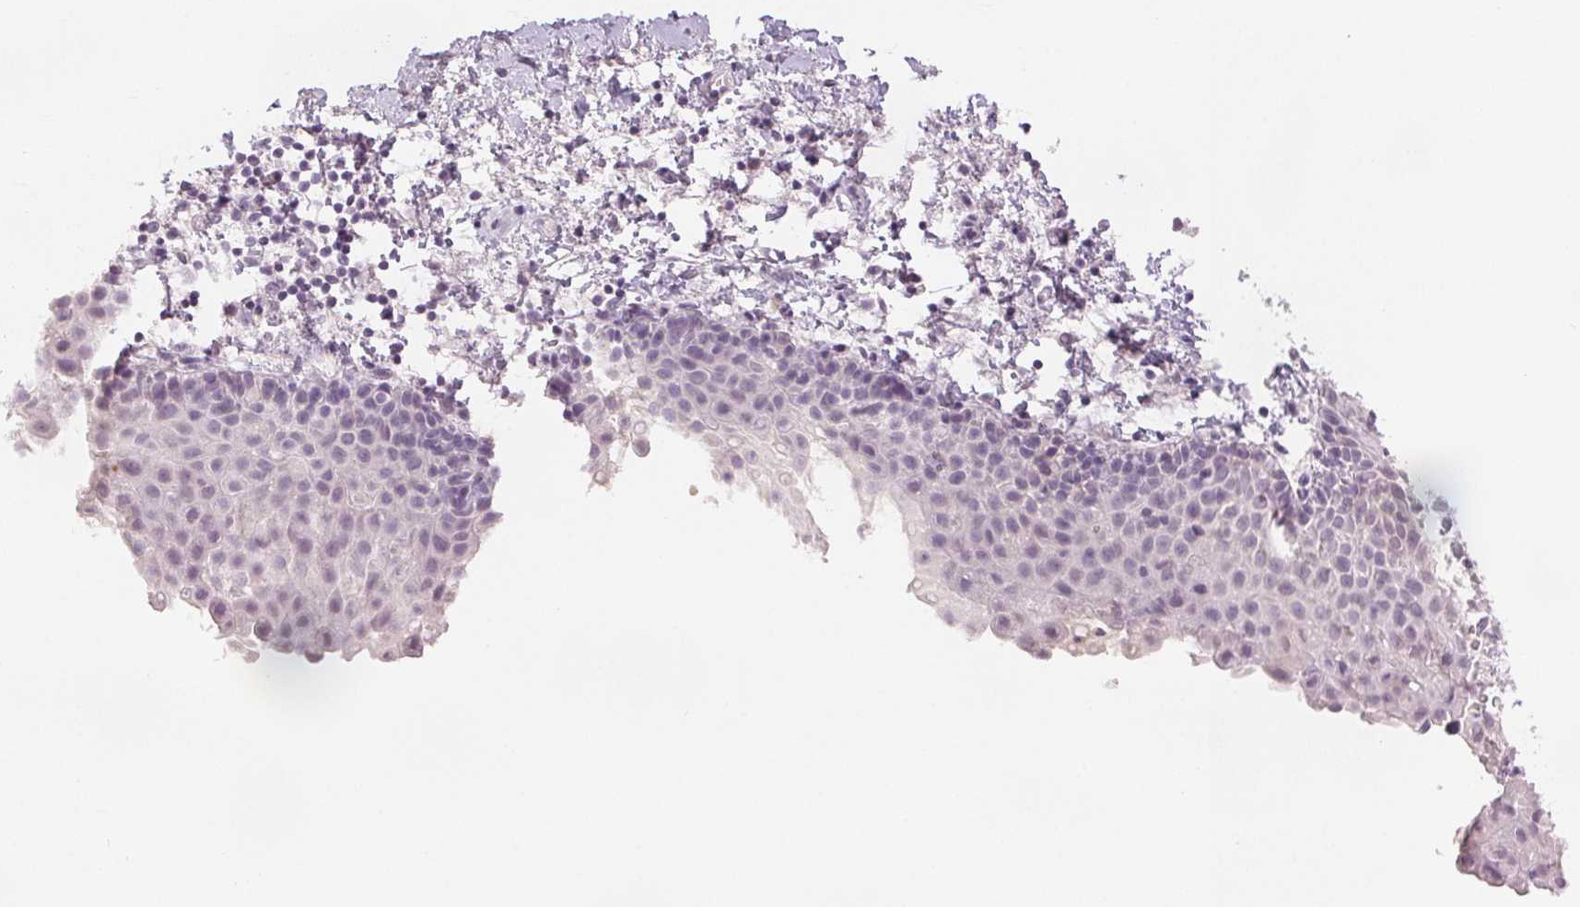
{"staining": {"intensity": "negative", "quantity": "none", "location": "none"}, "tissue": "vagina", "cell_type": "Squamous epithelial cells", "image_type": "normal", "snomed": [{"axis": "morphology", "description": "Normal tissue, NOS"}, {"axis": "topography", "description": "Vagina"}], "caption": "Squamous epithelial cells show no significant protein positivity in unremarkable vagina.", "gene": "SCGN", "patient": {"sex": "female", "age": 61}}